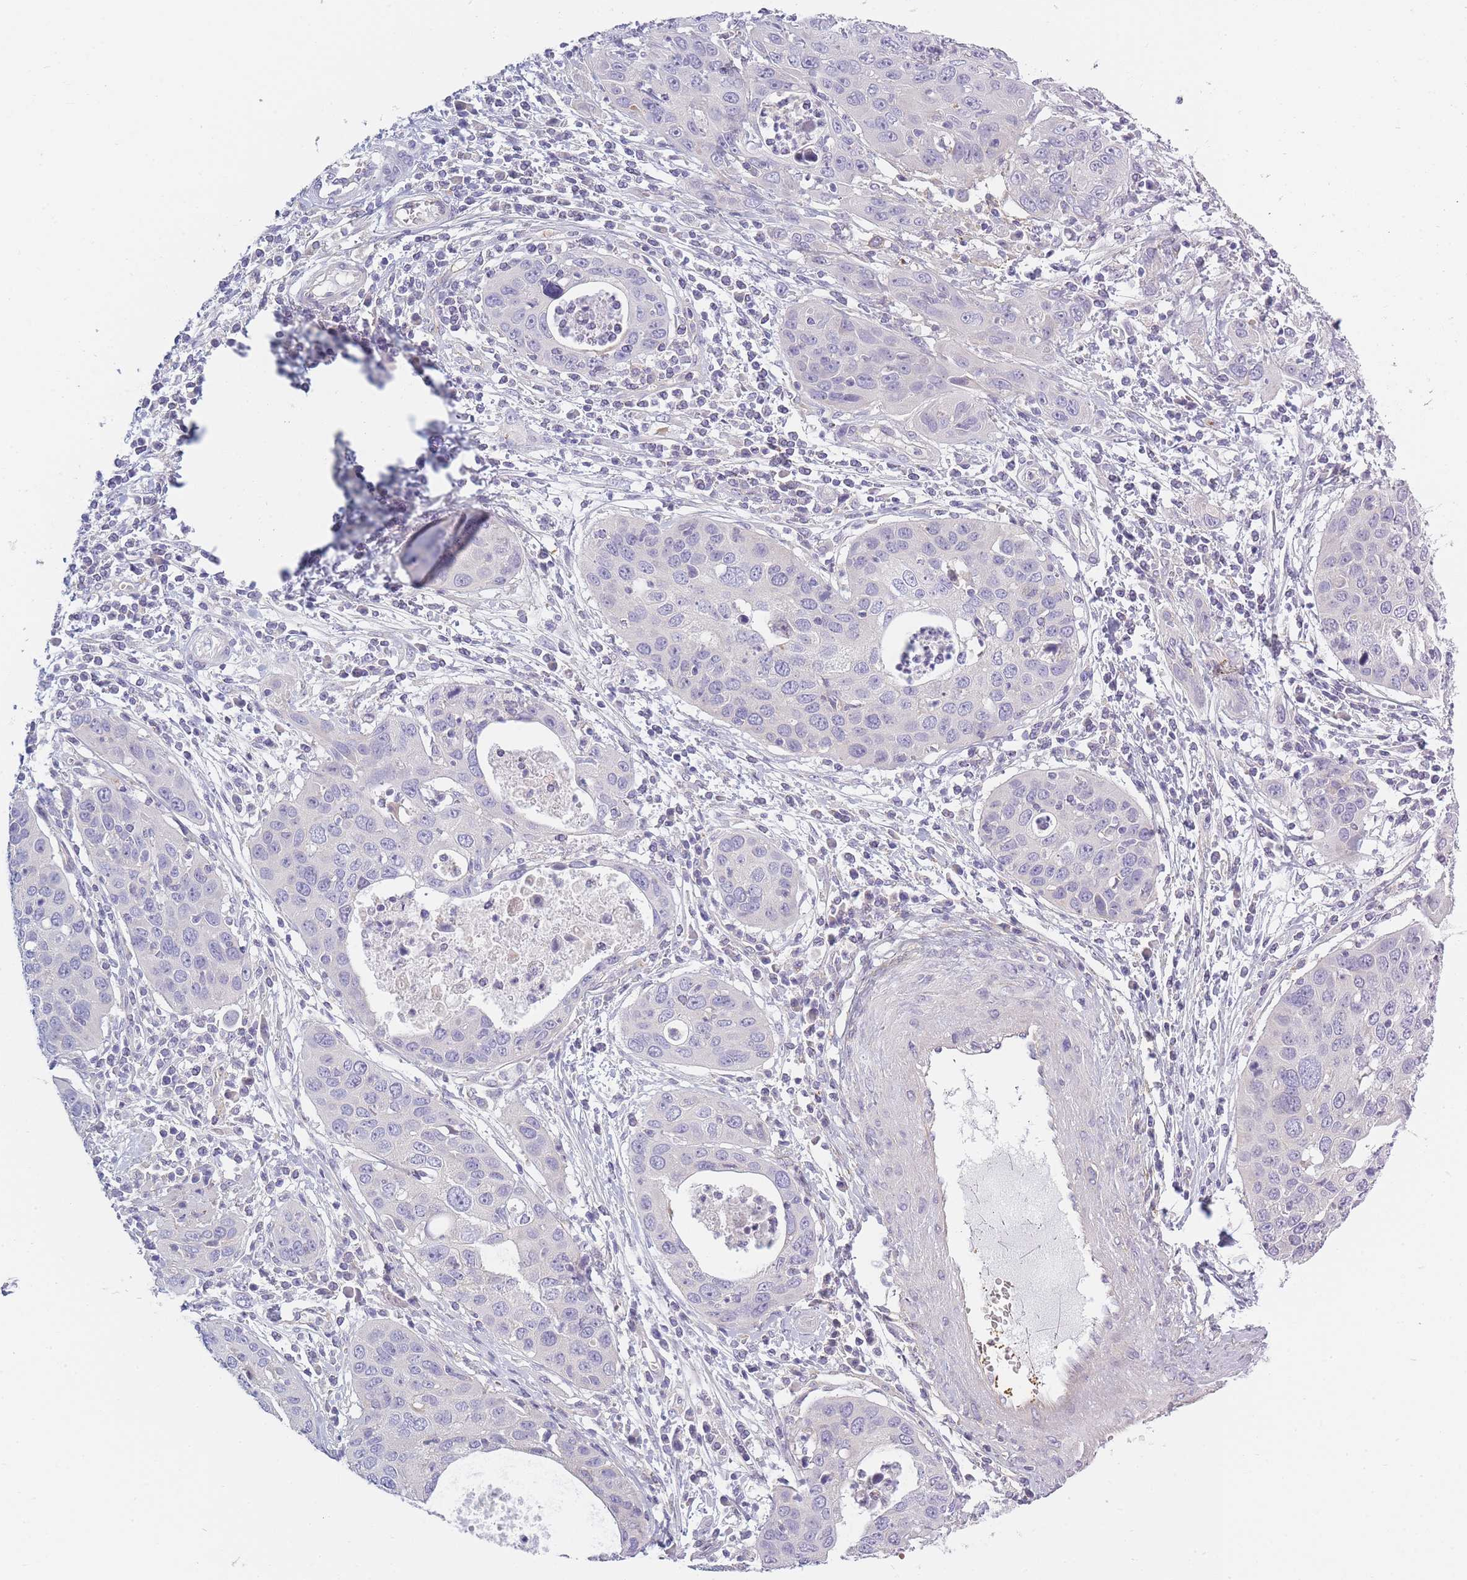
{"staining": {"intensity": "negative", "quantity": "none", "location": "none"}, "tissue": "cervical cancer", "cell_type": "Tumor cells", "image_type": "cancer", "snomed": [{"axis": "morphology", "description": "Squamous cell carcinoma, NOS"}, {"axis": "topography", "description": "Cervix"}], "caption": "Tumor cells are negative for protein expression in human cervical cancer.", "gene": "AP3M2", "patient": {"sex": "female", "age": 36}}